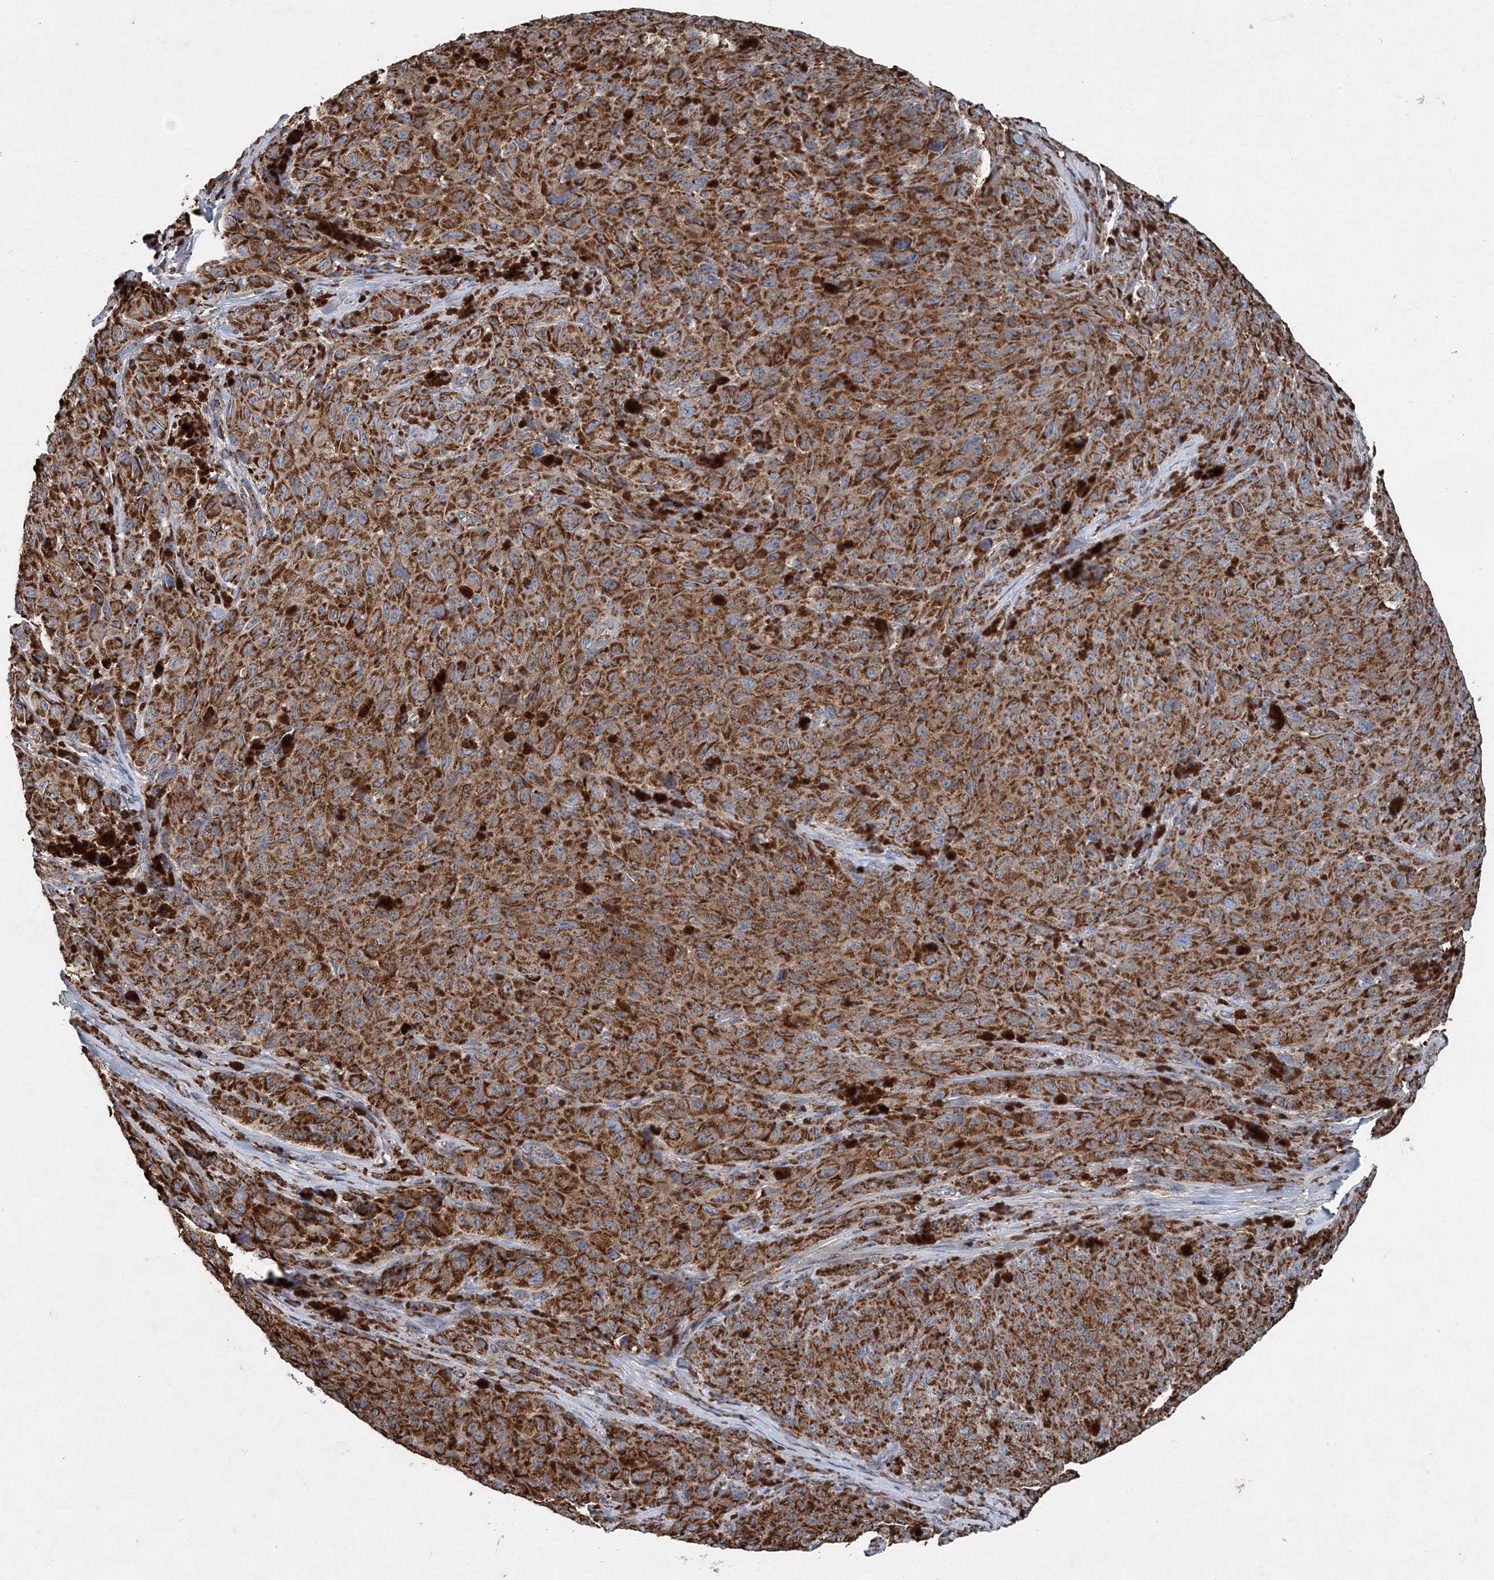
{"staining": {"intensity": "strong", "quantity": ">75%", "location": "cytoplasmic/membranous"}, "tissue": "melanoma", "cell_type": "Tumor cells", "image_type": "cancer", "snomed": [{"axis": "morphology", "description": "Malignant melanoma, NOS"}, {"axis": "topography", "description": "Skin"}], "caption": "Malignant melanoma was stained to show a protein in brown. There is high levels of strong cytoplasmic/membranous positivity in about >75% of tumor cells.", "gene": "SPAG16", "patient": {"sex": "female", "age": 82}}